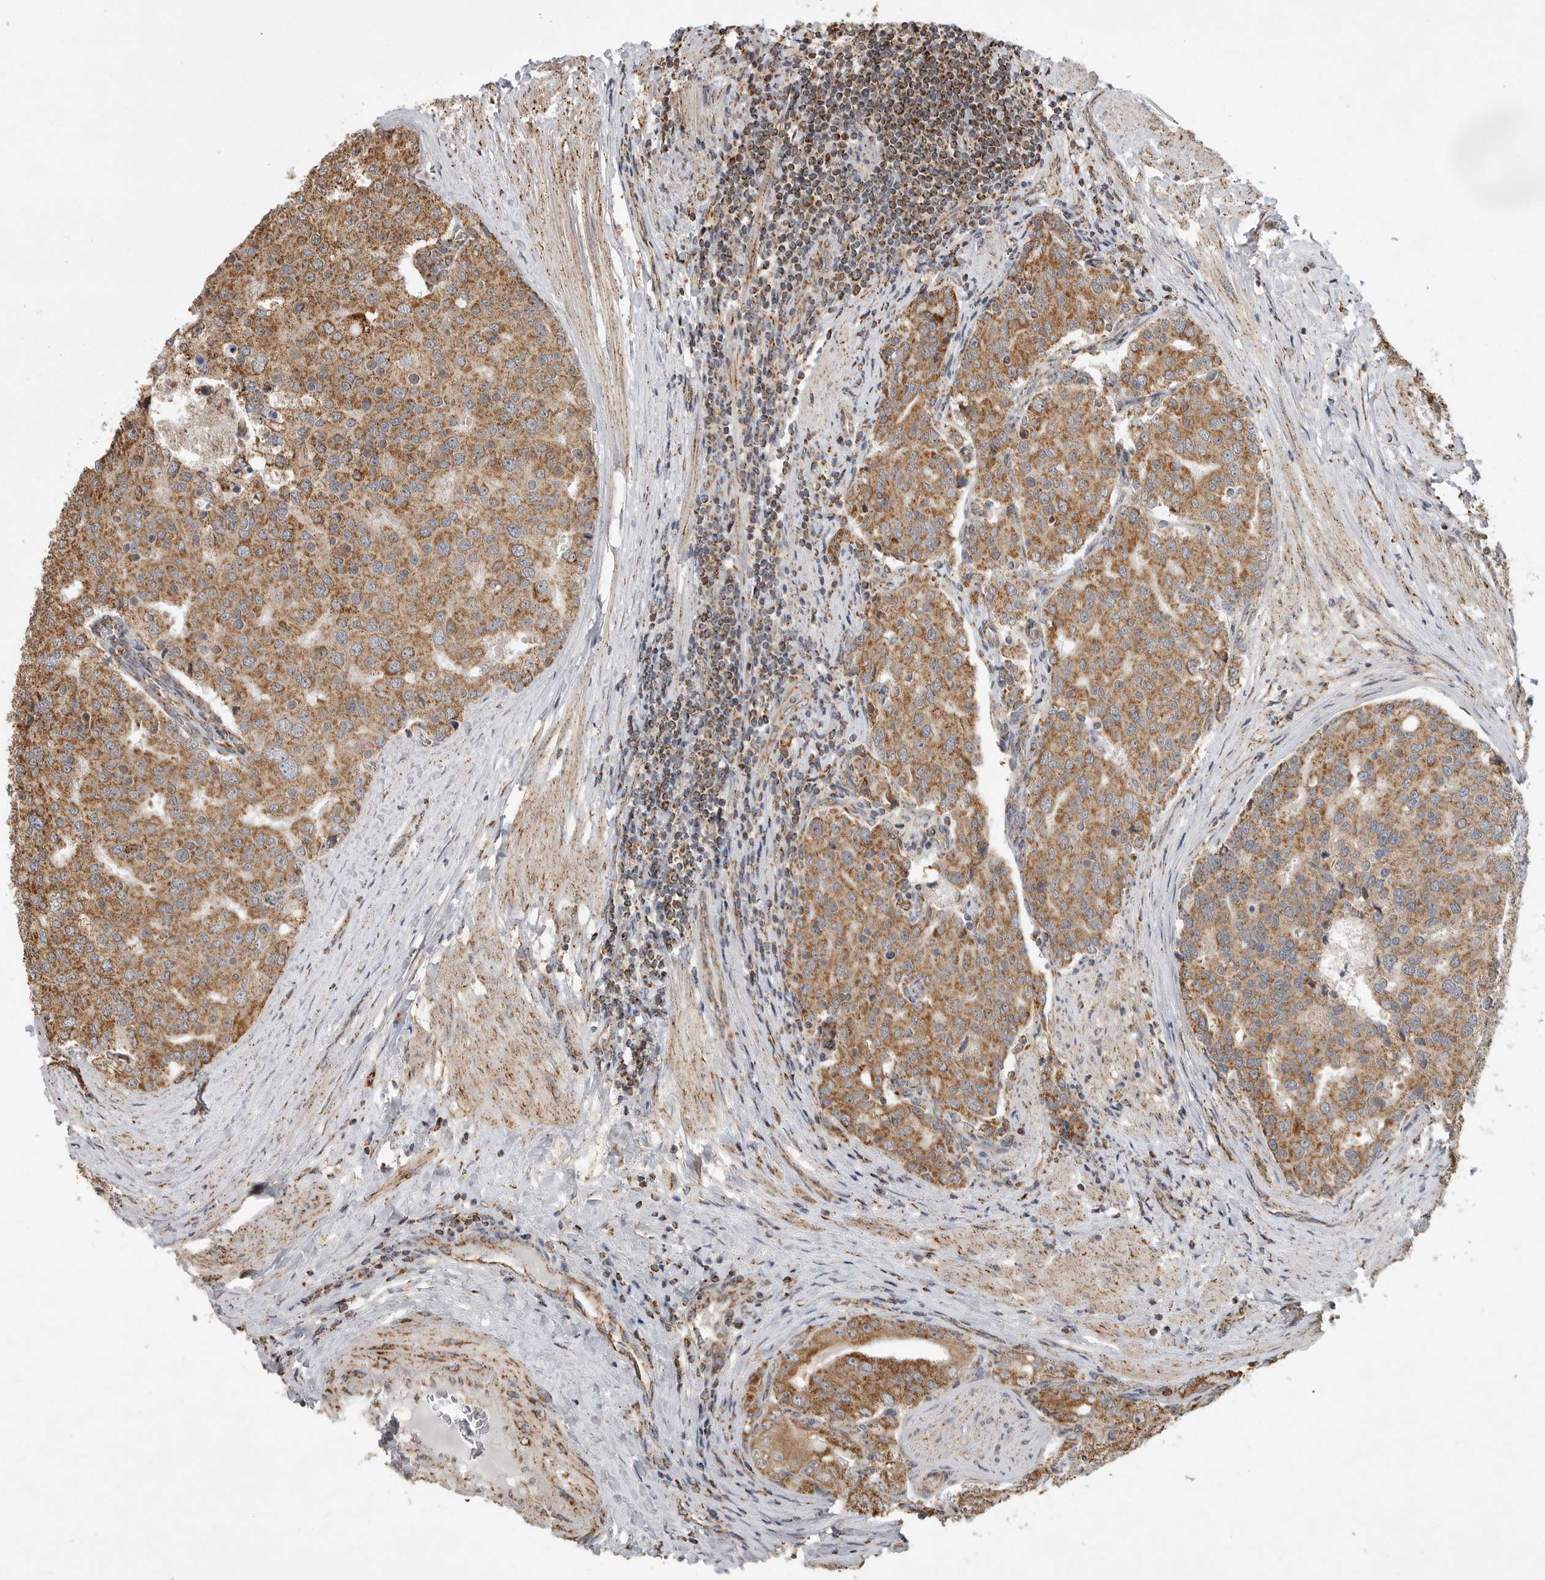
{"staining": {"intensity": "moderate", "quantity": ">75%", "location": "cytoplasmic/membranous"}, "tissue": "prostate cancer", "cell_type": "Tumor cells", "image_type": "cancer", "snomed": [{"axis": "morphology", "description": "Adenocarcinoma, High grade"}, {"axis": "topography", "description": "Prostate"}], "caption": "Immunohistochemistry image of neoplastic tissue: prostate high-grade adenocarcinoma stained using IHC exhibits medium levels of moderate protein expression localized specifically in the cytoplasmic/membranous of tumor cells, appearing as a cytoplasmic/membranous brown color.", "gene": "GCNT2", "patient": {"sex": "male", "age": 50}}